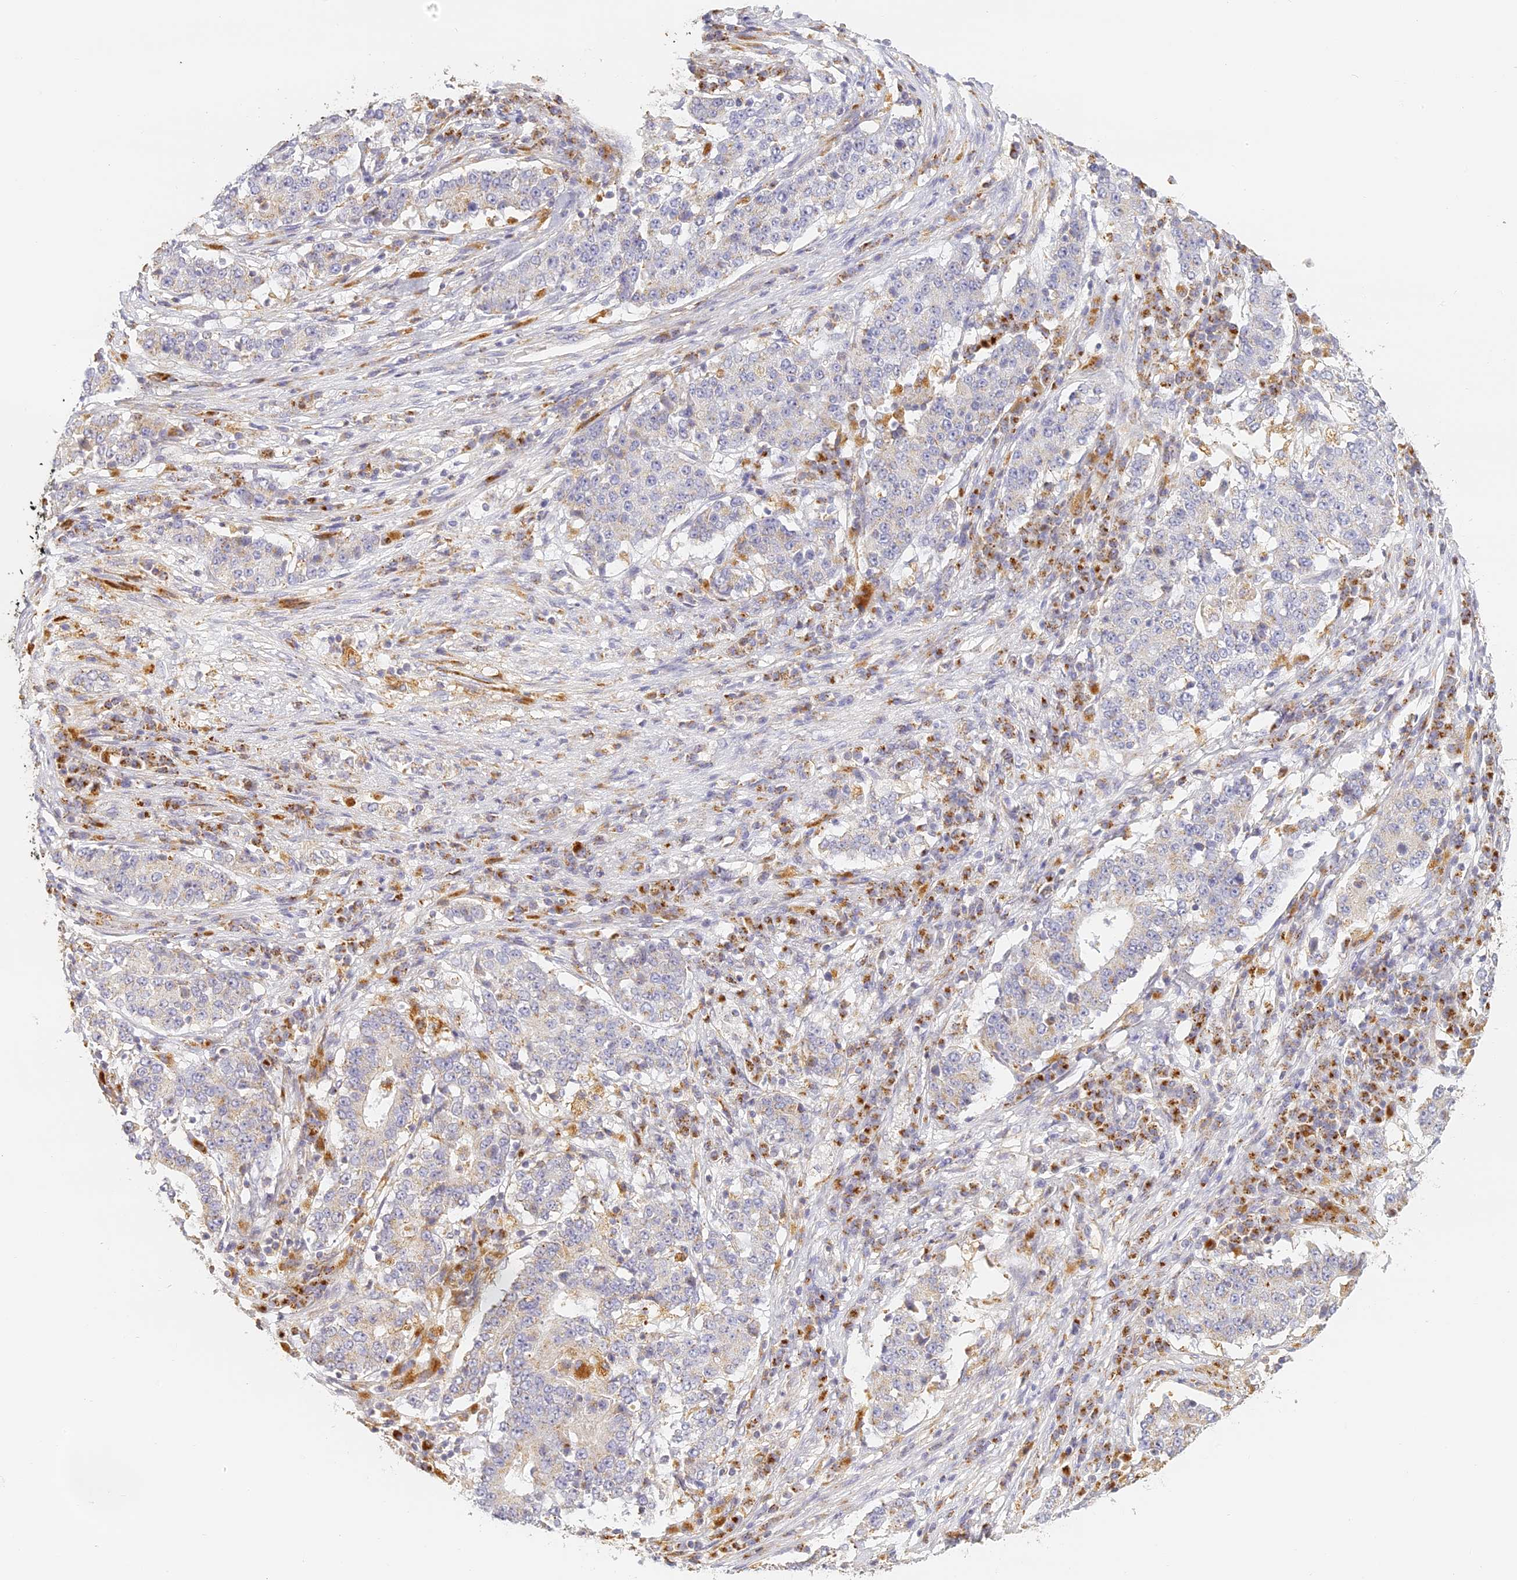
{"staining": {"intensity": "negative", "quantity": "none", "location": "none"}, "tissue": "stomach cancer", "cell_type": "Tumor cells", "image_type": "cancer", "snomed": [{"axis": "morphology", "description": "Adenocarcinoma, NOS"}, {"axis": "topography", "description": "Stomach"}], "caption": "Micrograph shows no protein expression in tumor cells of stomach cancer tissue. (DAB (3,3'-diaminobenzidine) IHC with hematoxylin counter stain).", "gene": "LAMP2", "patient": {"sex": "male", "age": 59}}